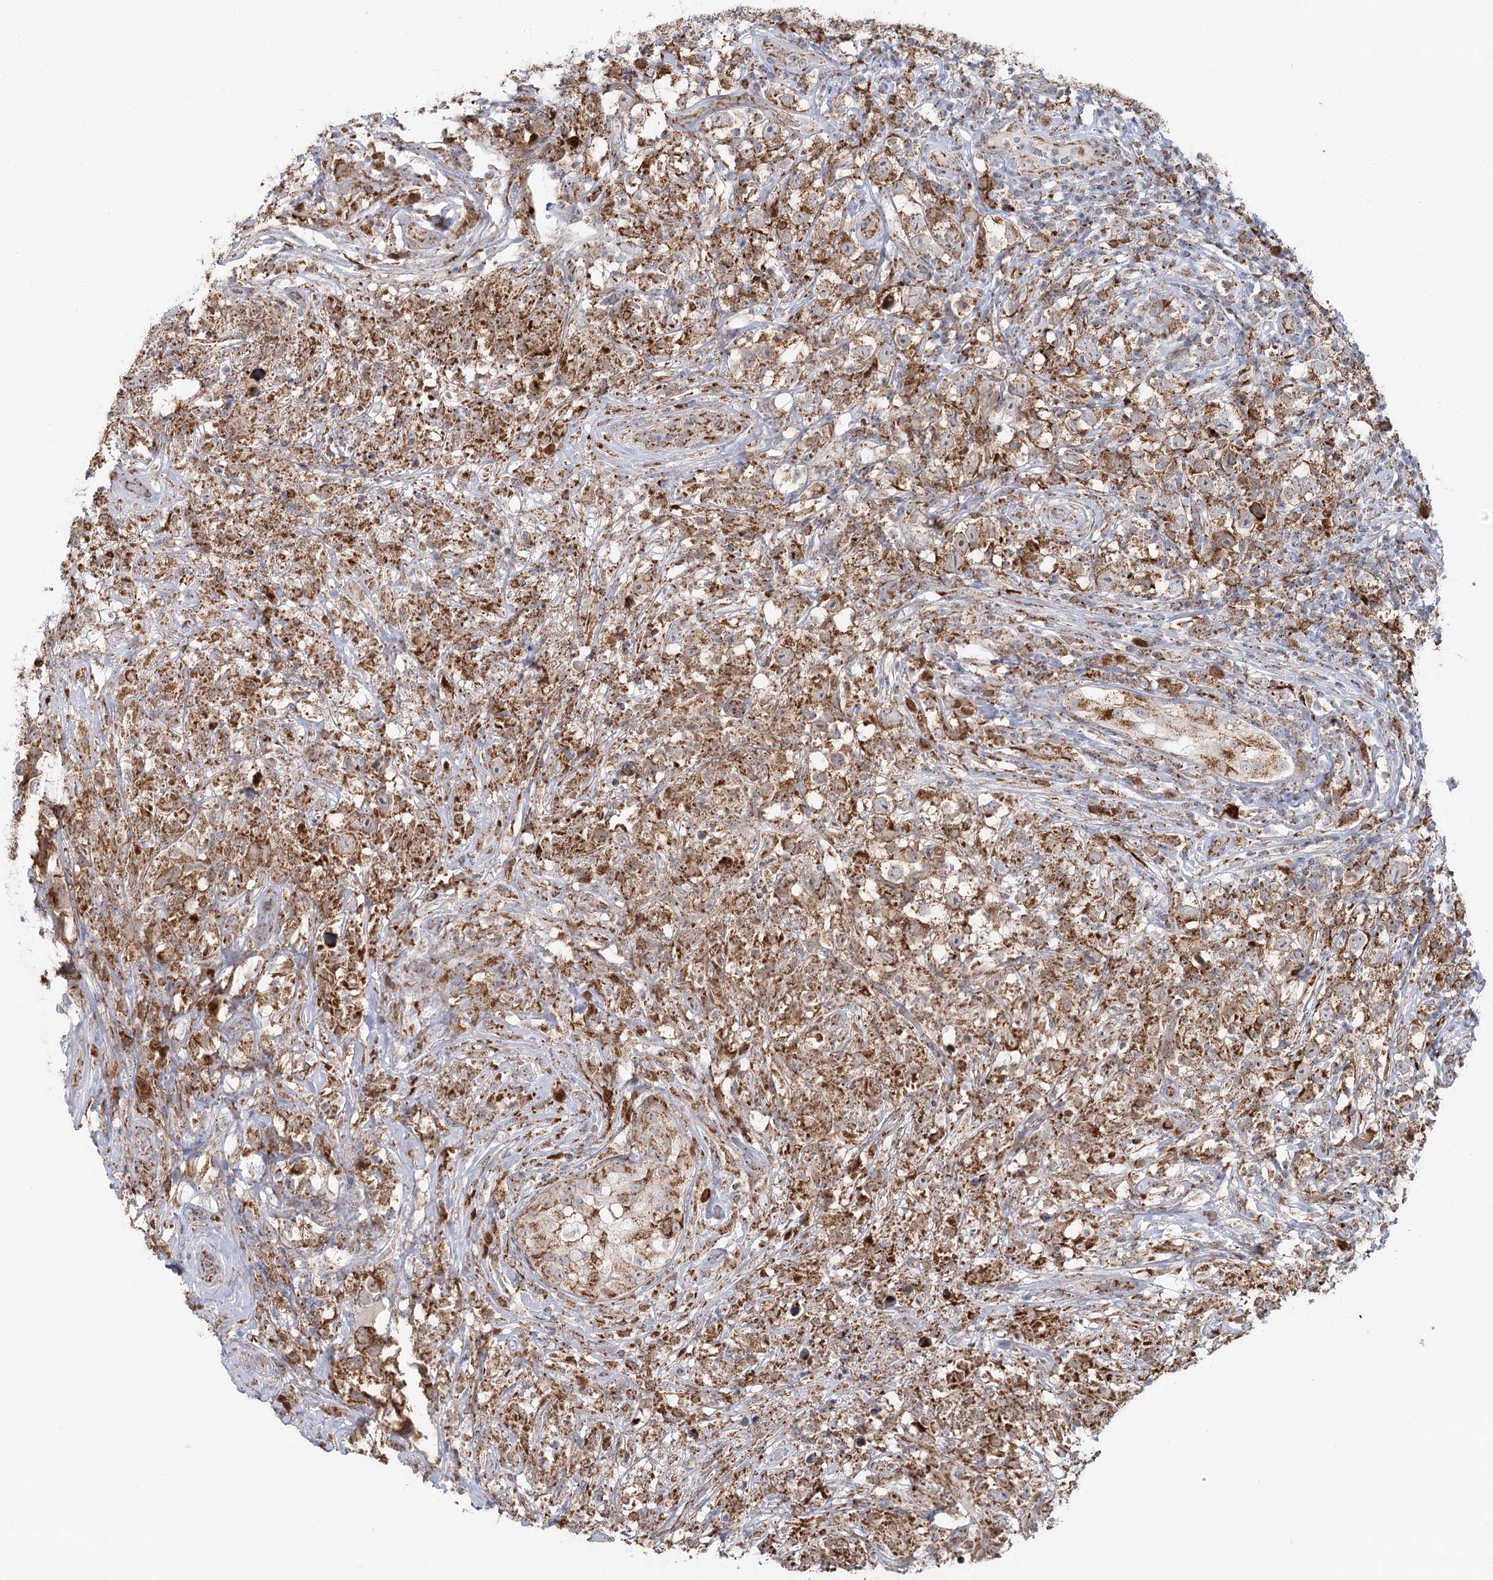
{"staining": {"intensity": "strong", "quantity": ">75%", "location": "cytoplasmic/membranous"}, "tissue": "testis cancer", "cell_type": "Tumor cells", "image_type": "cancer", "snomed": [{"axis": "morphology", "description": "Seminoma, NOS"}, {"axis": "topography", "description": "Testis"}], "caption": "Protein analysis of testis cancer (seminoma) tissue reveals strong cytoplasmic/membranous staining in approximately >75% of tumor cells.", "gene": "TAS1R1", "patient": {"sex": "male", "age": 49}}